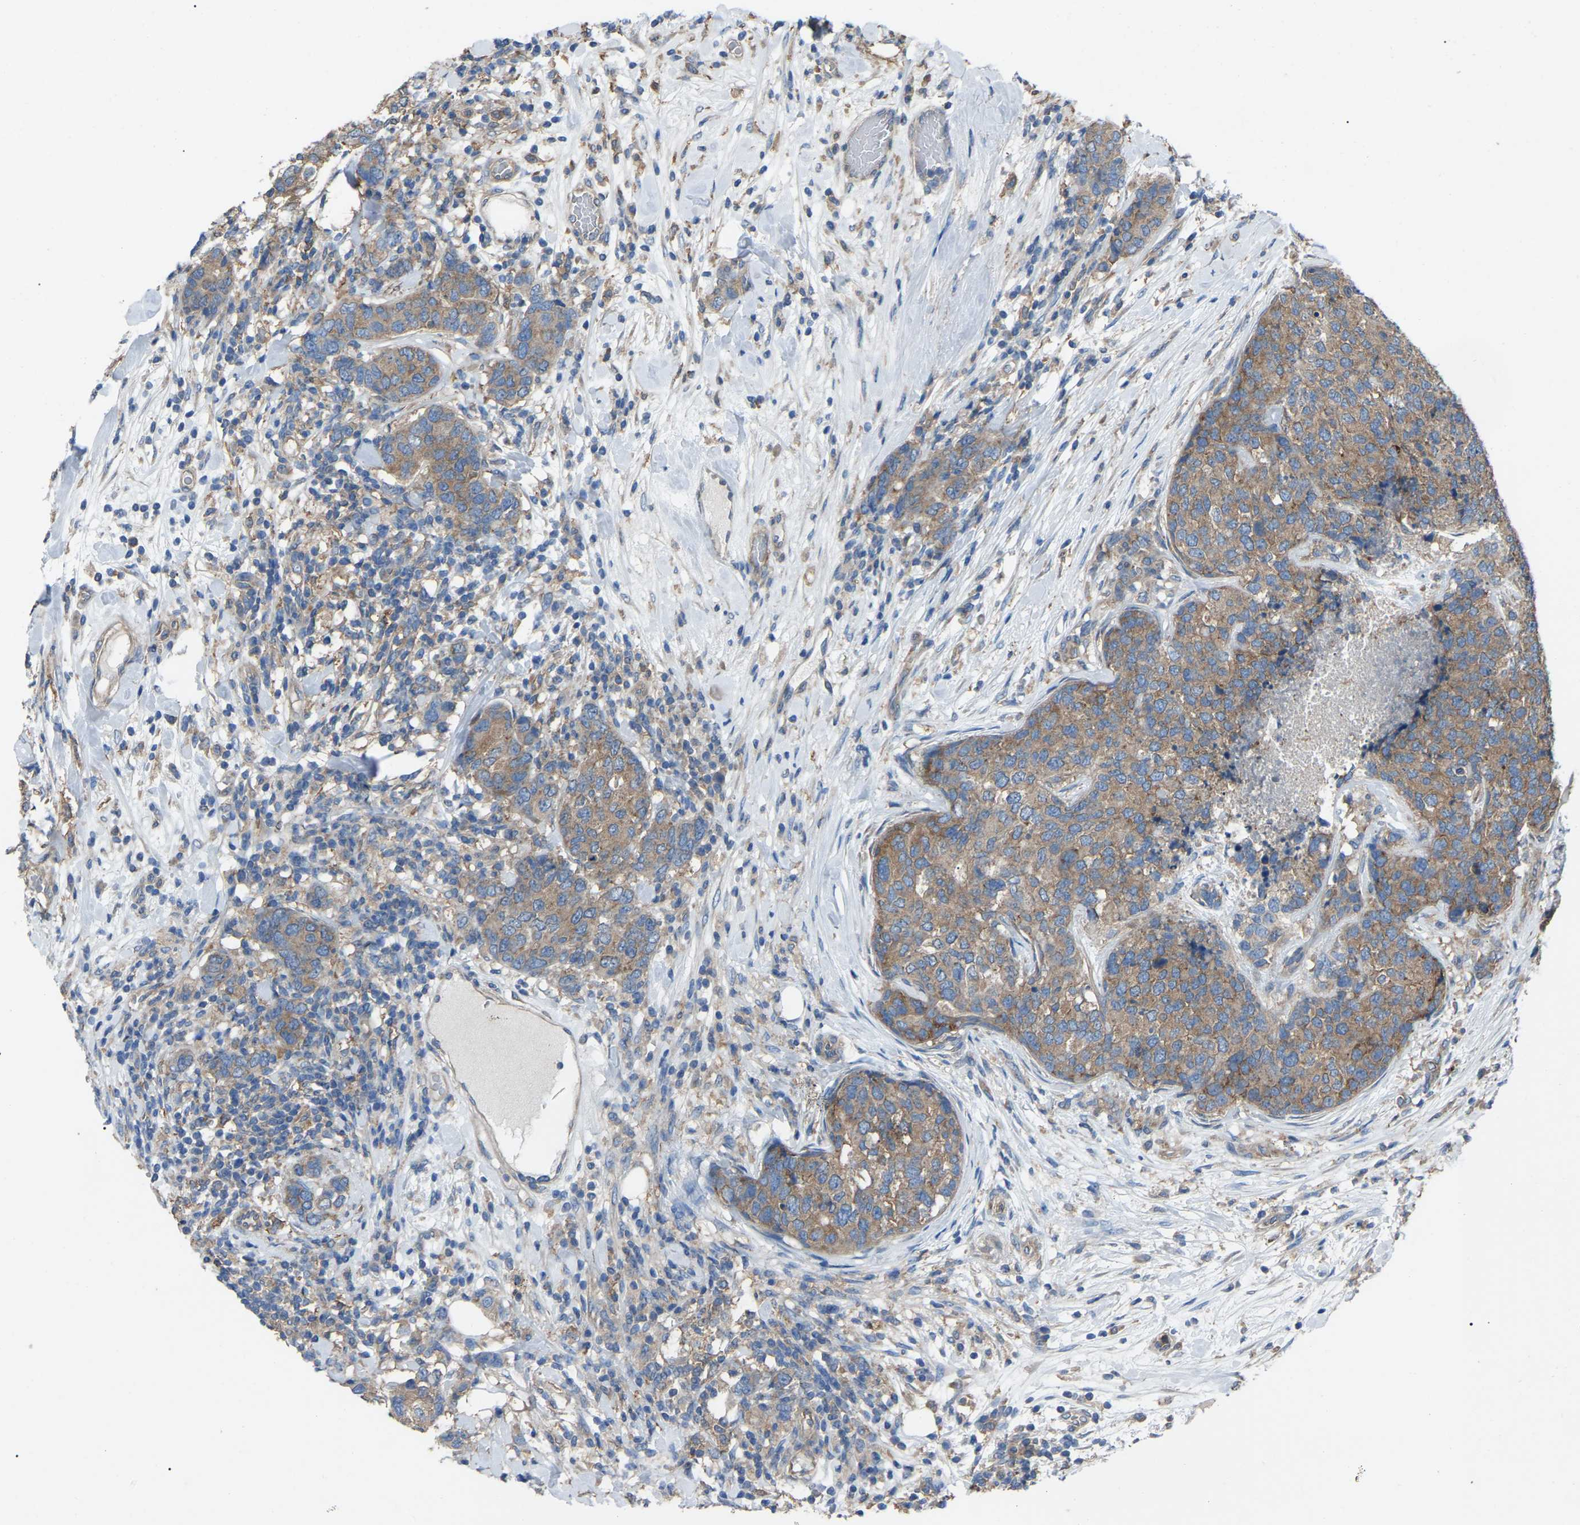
{"staining": {"intensity": "moderate", "quantity": ">75%", "location": "cytoplasmic/membranous"}, "tissue": "breast cancer", "cell_type": "Tumor cells", "image_type": "cancer", "snomed": [{"axis": "morphology", "description": "Lobular carcinoma"}, {"axis": "topography", "description": "Breast"}], "caption": "IHC (DAB (3,3'-diaminobenzidine)) staining of human breast cancer shows moderate cytoplasmic/membranous protein staining in about >75% of tumor cells. Nuclei are stained in blue.", "gene": "AIMP1", "patient": {"sex": "female", "age": 59}}